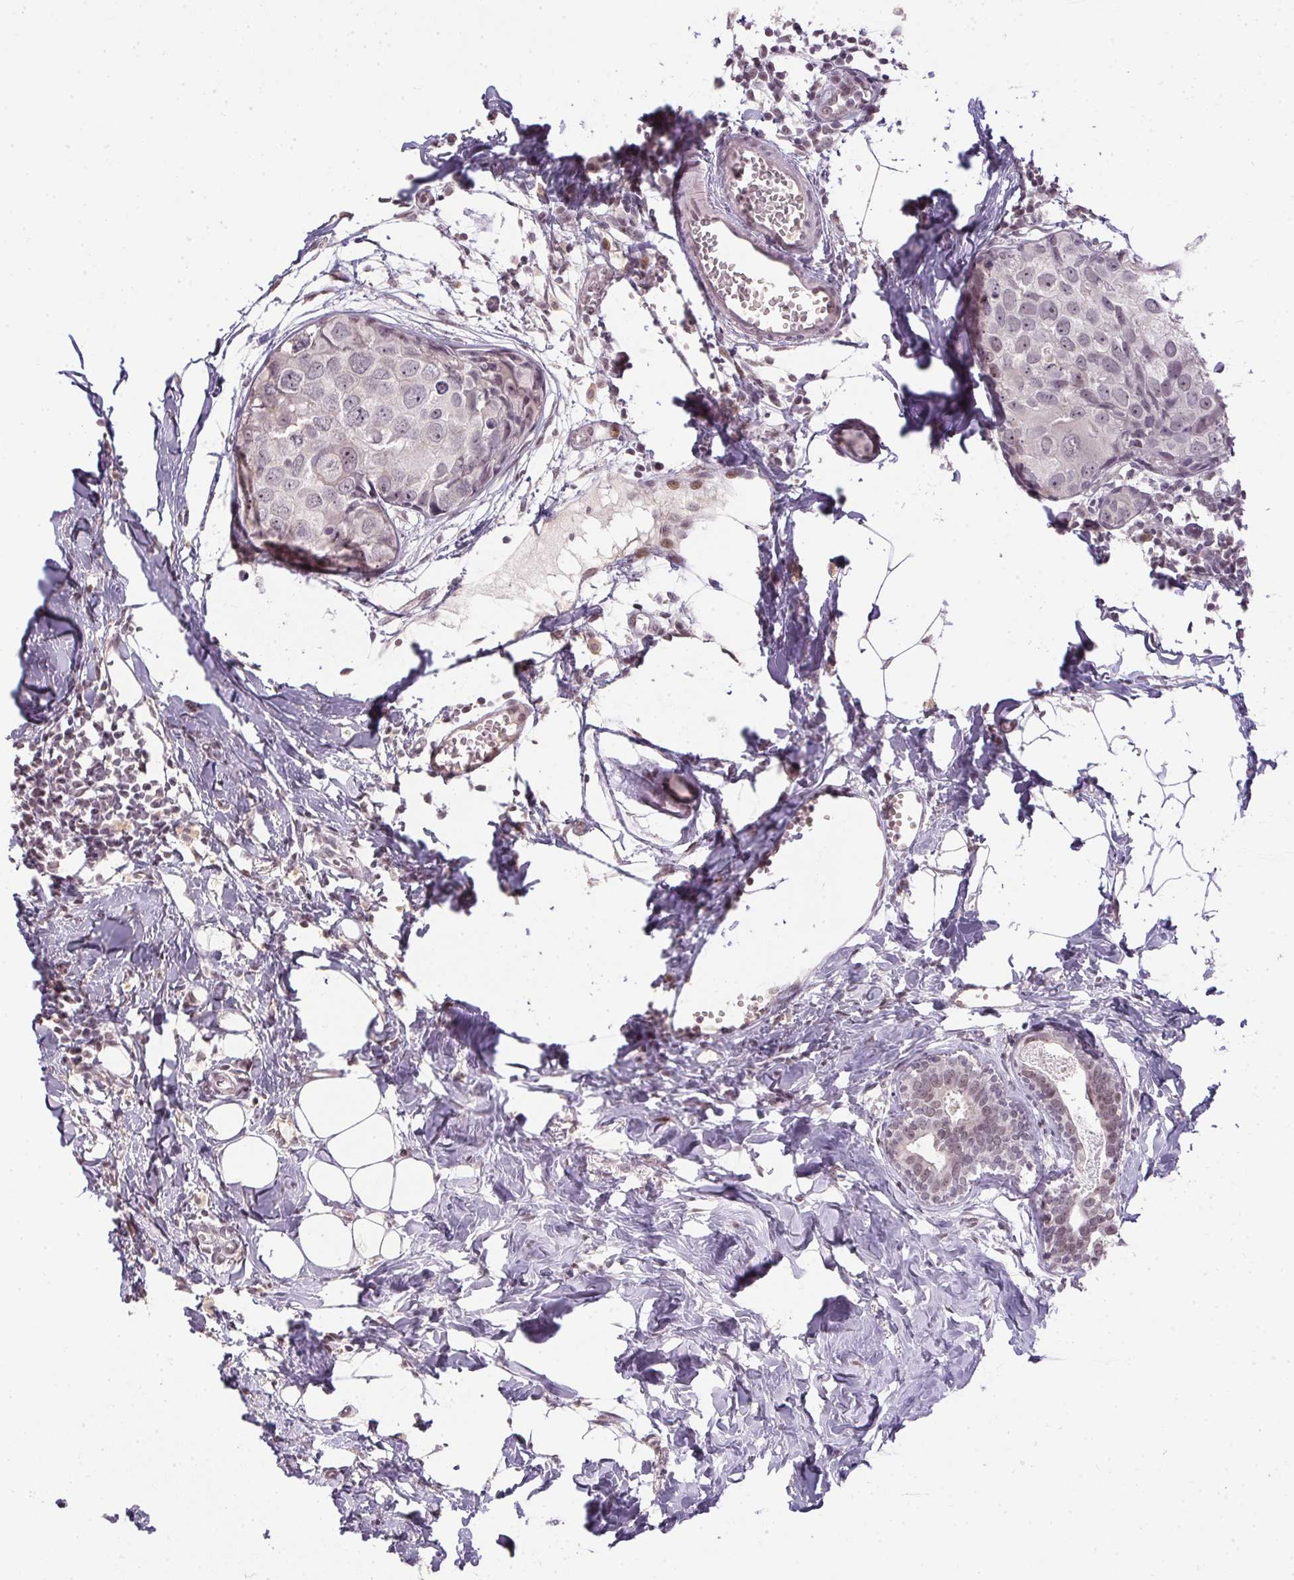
{"staining": {"intensity": "negative", "quantity": "none", "location": "none"}, "tissue": "breast cancer", "cell_type": "Tumor cells", "image_type": "cancer", "snomed": [{"axis": "morphology", "description": "Duct carcinoma"}, {"axis": "topography", "description": "Breast"}], "caption": "There is no significant positivity in tumor cells of breast infiltrating ductal carcinoma.", "gene": "KDM4D", "patient": {"sex": "female", "age": 38}}